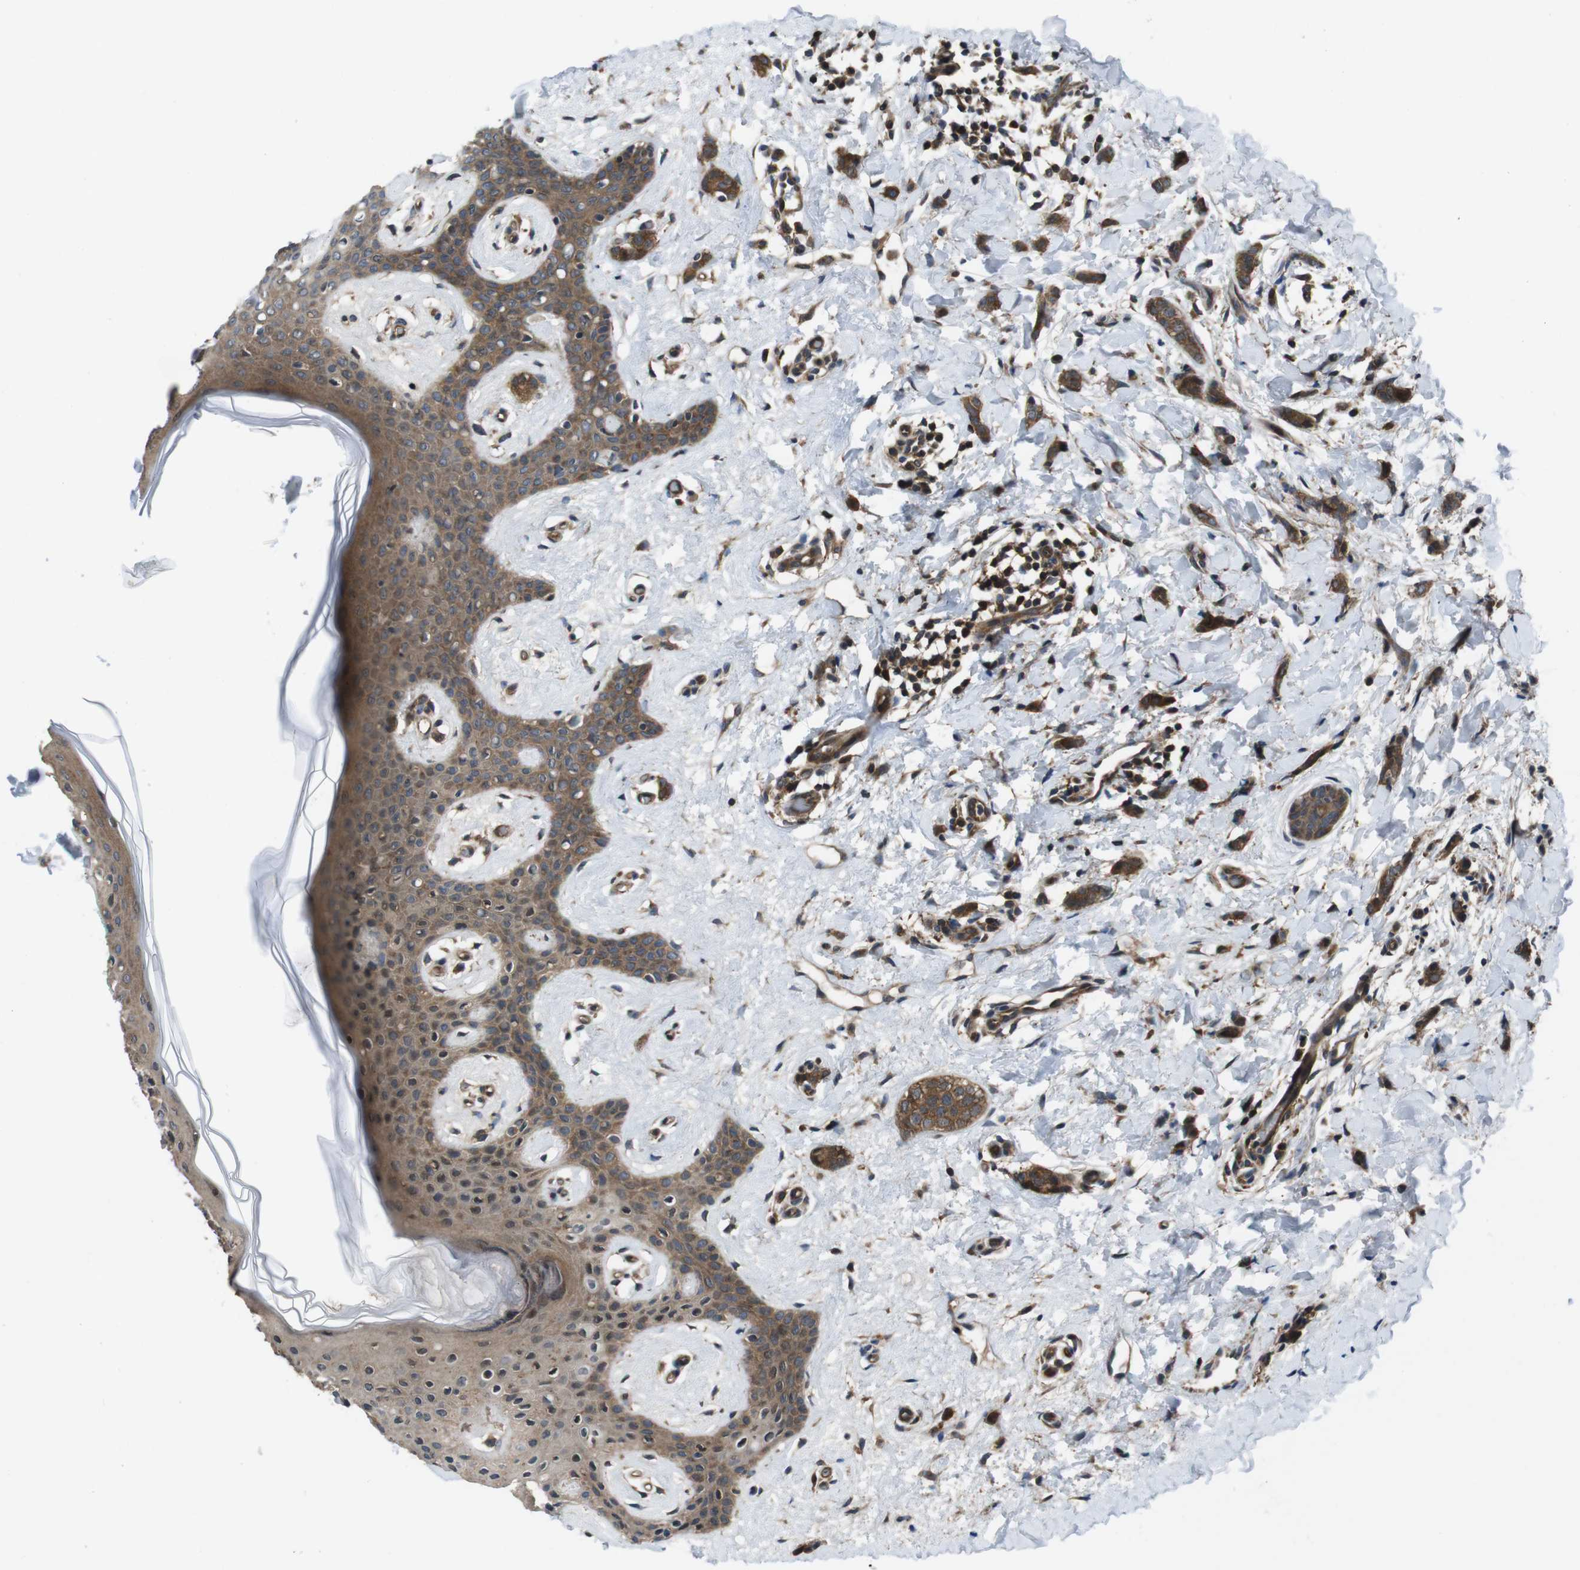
{"staining": {"intensity": "moderate", "quantity": ">75%", "location": "cytoplasmic/membranous"}, "tissue": "breast cancer", "cell_type": "Tumor cells", "image_type": "cancer", "snomed": [{"axis": "morphology", "description": "Lobular carcinoma"}, {"axis": "topography", "description": "Skin"}, {"axis": "topography", "description": "Breast"}], "caption": "IHC micrograph of breast lobular carcinoma stained for a protein (brown), which shows medium levels of moderate cytoplasmic/membranous staining in about >75% of tumor cells.", "gene": "SLC22A23", "patient": {"sex": "female", "age": 46}}